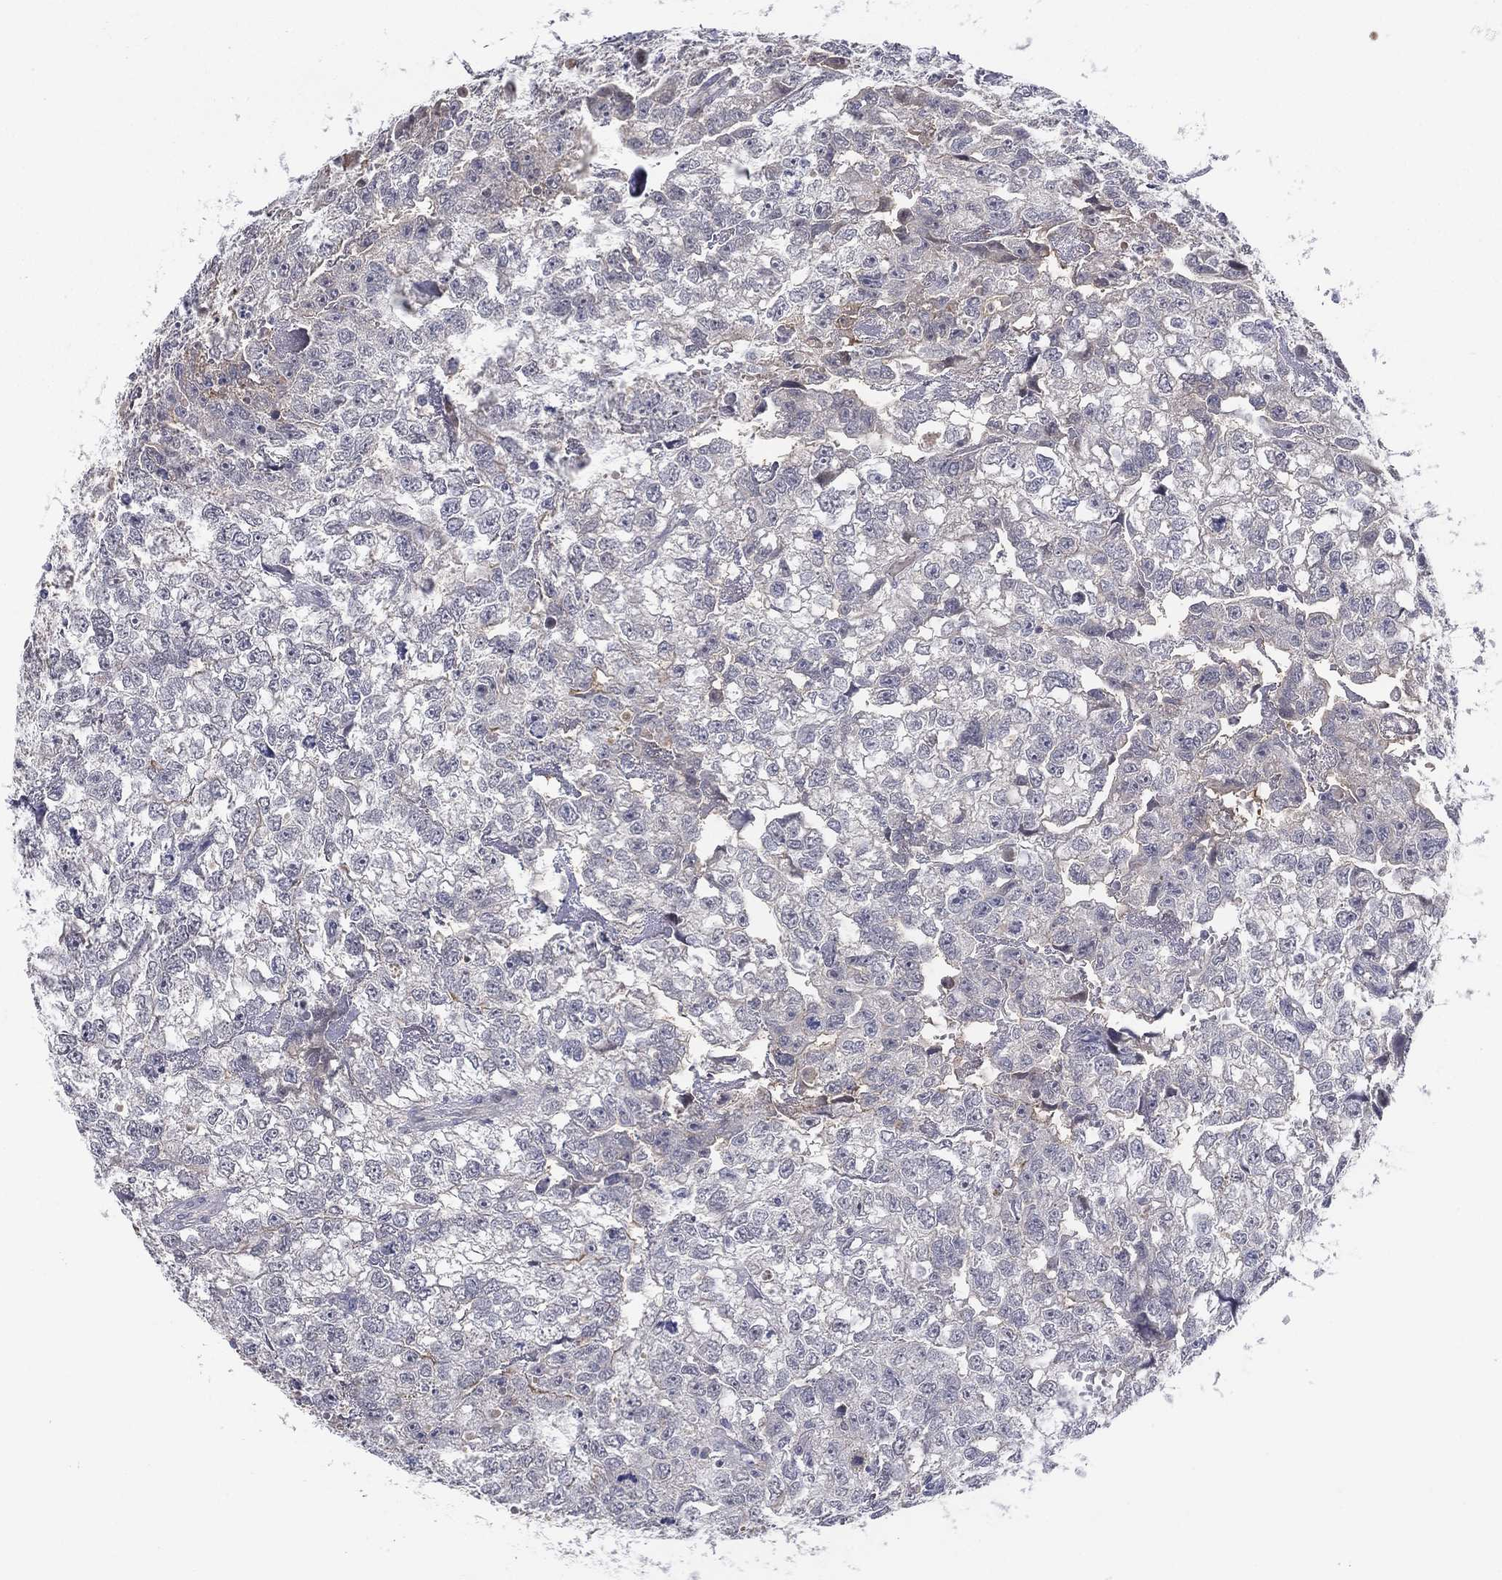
{"staining": {"intensity": "negative", "quantity": "none", "location": "none"}, "tissue": "testis cancer", "cell_type": "Tumor cells", "image_type": "cancer", "snomed": [{"axis": "morphology", "description": "Carcinoma, Embryonal, NOS"}, {"axis": "morphology", "description": "Teratoma, malignant, NOS"}, {"axis": "topography", "description": "Testis"}], "caption": "Immunohistochemistry (IHC) of human embryonal carcinoma (testis) demonstrates no positivity in tumor cells.", "gene": "AMN1", "patient": {"sex": "male", "age": 44}}